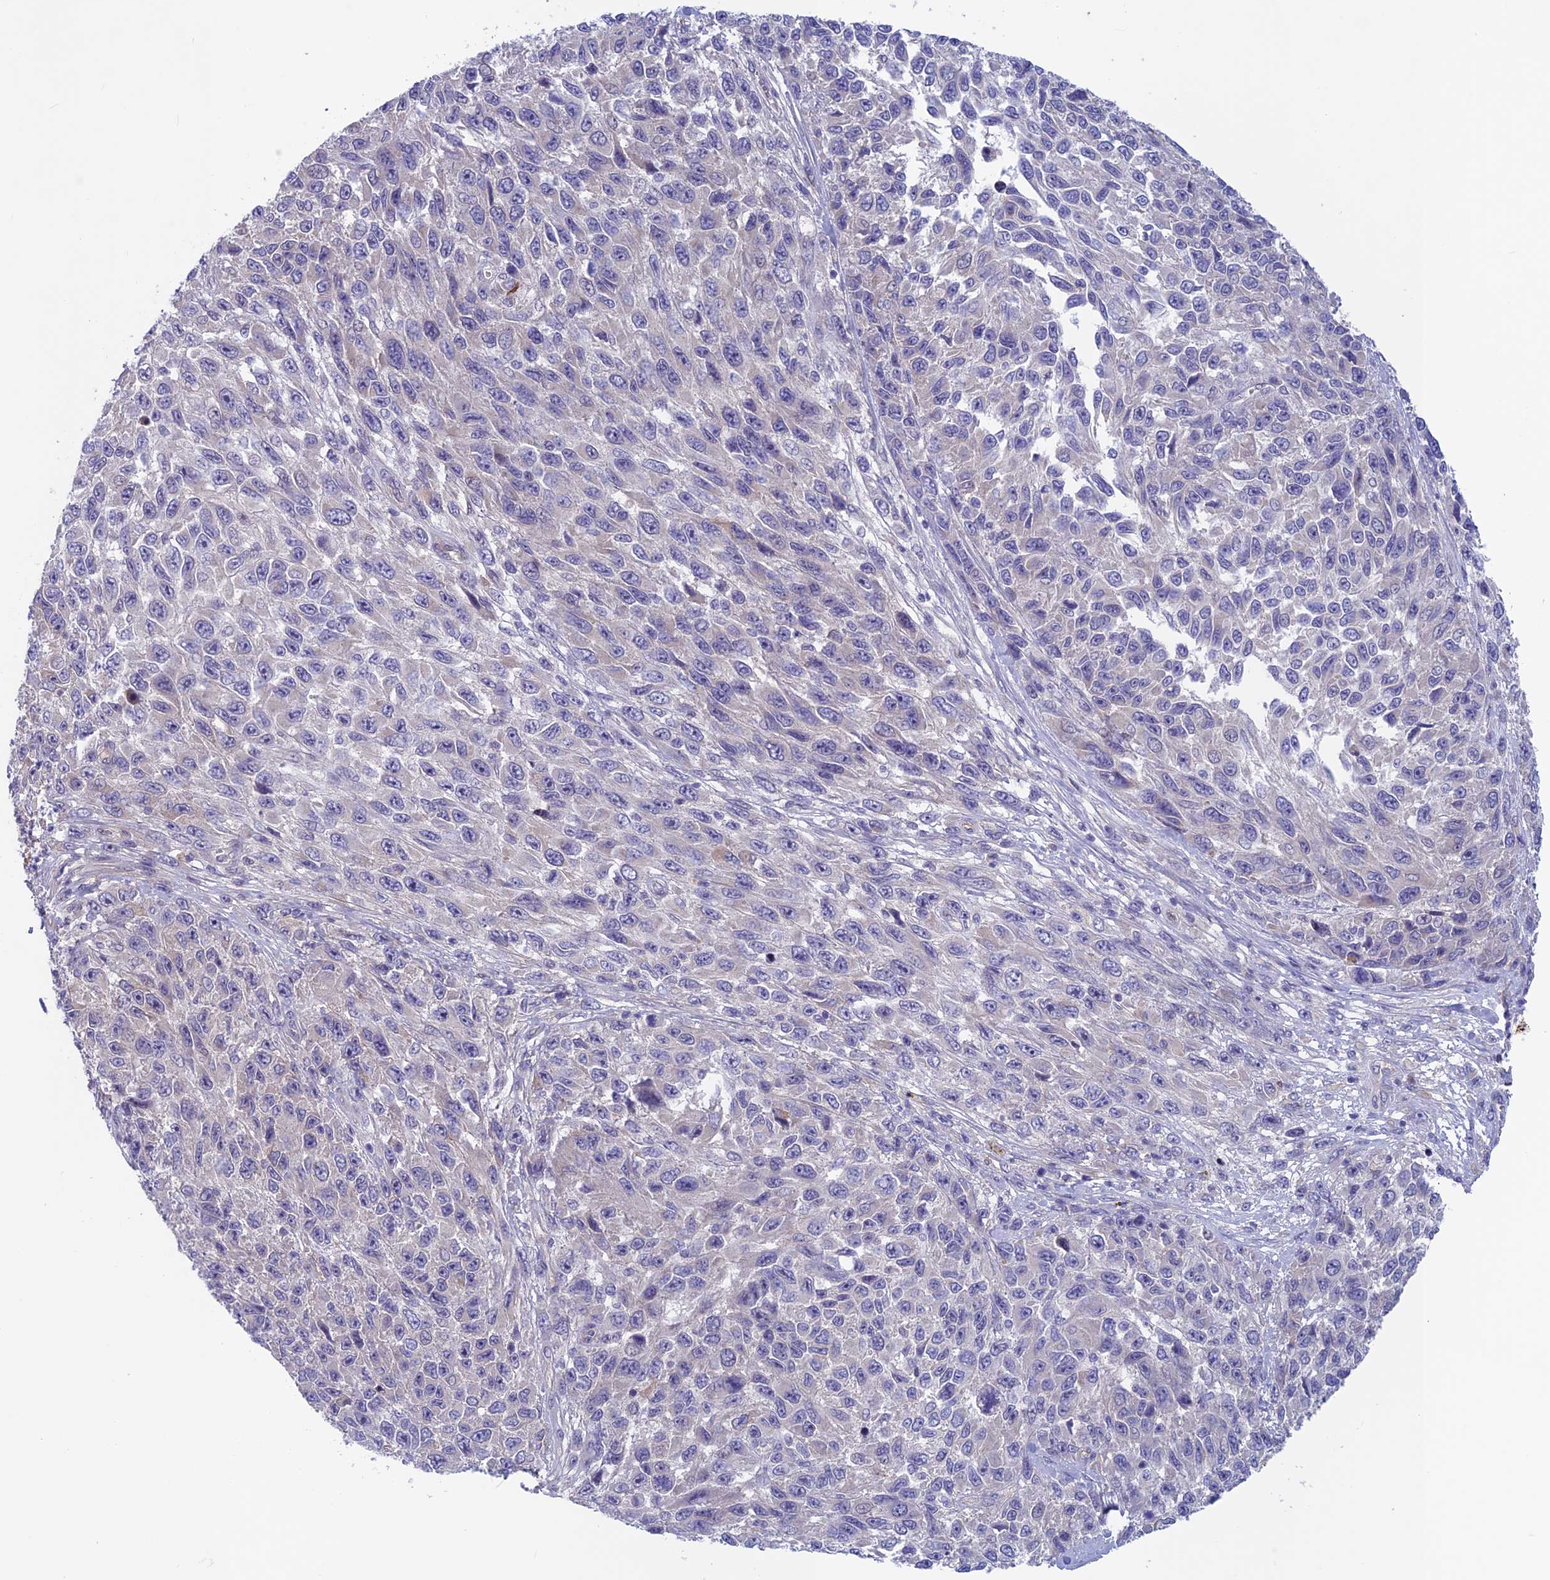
{"staining": {"intensity": "negative", "quantity": "none", "location": "none"}, "tissue": "melanoma", "cell_type": "Tumor cells", "image_type": "cancer", "snomed": [{"axis": "morphology", "description": "Normal tissue, NOS"}, {"axis": "morphology", "description": "Malignant melanoma, NOS"}, {"axis": "topography", "description": "Skin"}], "caption": "Melanoma was stained to show a protein in brown. There is no significant expression in tumor cells. (DAB immunohistochemistry with hematoxylin counter stain).", "gene": "FKBPL", "patient": {"sex": "female", "age": 96}}